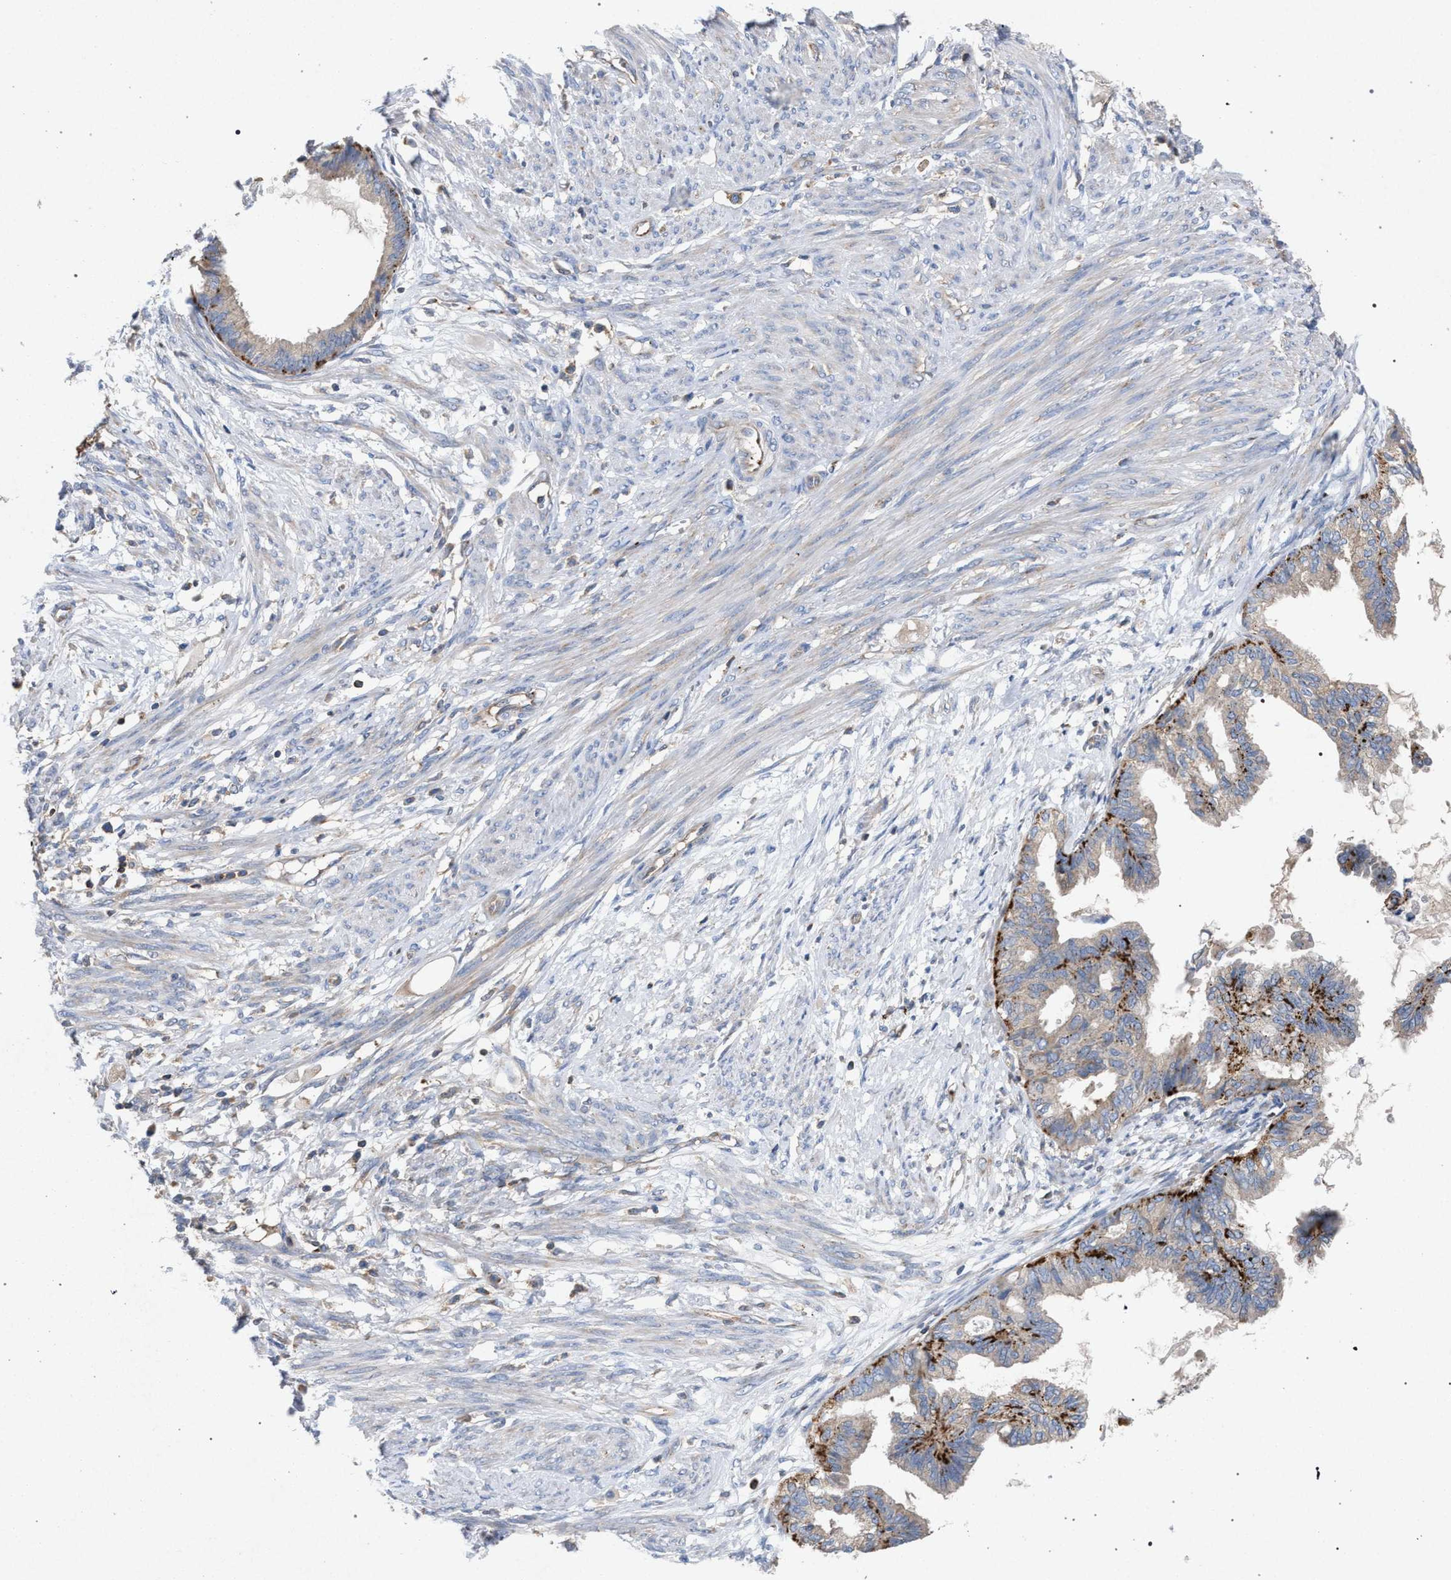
{"staining": {"intensity": "strong", "quantity": "25%-75%", "location": "cytoplasmic/membranous"}, "tissue": "cervical cancer", "cell_type": "Tumor cells", "image_type": "cancer", "snomed": [{"axis": "morphology", "description": "Normal tissue, NOS"}, {"axis": "morphology", "description": "Adenocarcinoma, NOS"}, {"axis": "topography", "description": "Cervix"}, {"axis": "topography", "description": "Endometrium"}], "caption": "High-power microscopy captured an immunohistochemistry histopathology image of cervical adenocarcinoma, revealing strong cytoplasmic/membranous expression in approximately 25%-75% of tumor cells. (Brightfield microscopy of DAB IHC at high magnification).", "gene": "VPS13A", "patient": {"sex": "female", "age": 86}}